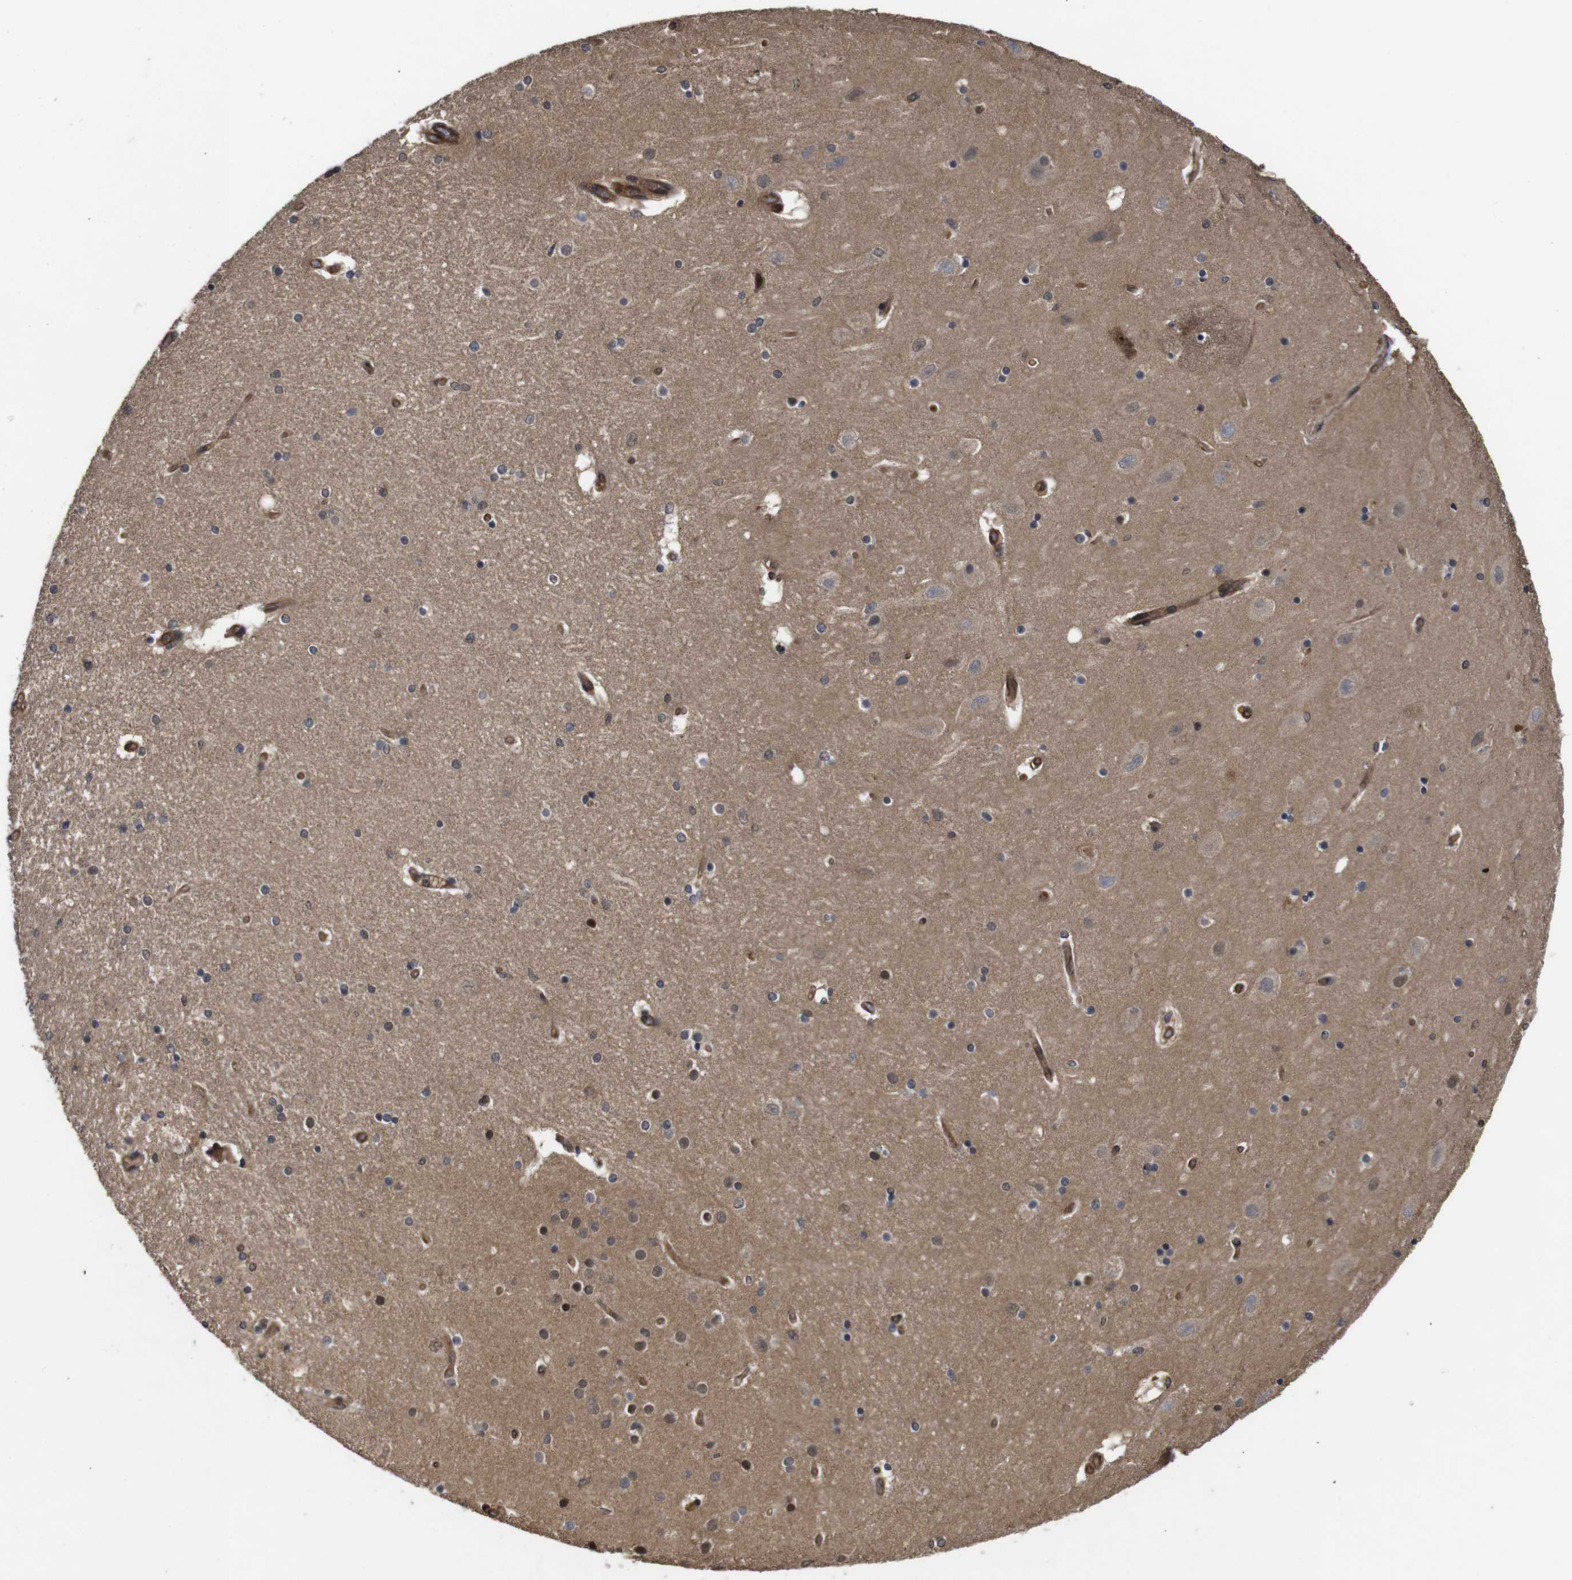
{"staining": {"intensity": "strong", "quantity": "<25%", "location": "cytoplasmic/membranous,nuclear"}, "tissue": "hippocampus", "cell_type": "Glial cells", "image_type": "normal", "snomed": [{"axis": "morphology", "description": "Normal tissue, NOS"}, {"axis": "topography", "description": "Hippocampus"}], "caption": "A brown stain highlights strong cytoplasmic/membranous,nuclear staining of a protein in glial cells of benign hippocampus. The staining is performed using DAB brown chromogen to label protein expression. The nuclei are counter-stained blue using hematoxylin.", "gene": "NANOS1", "patient": {"sex": "female", "age": 54}}